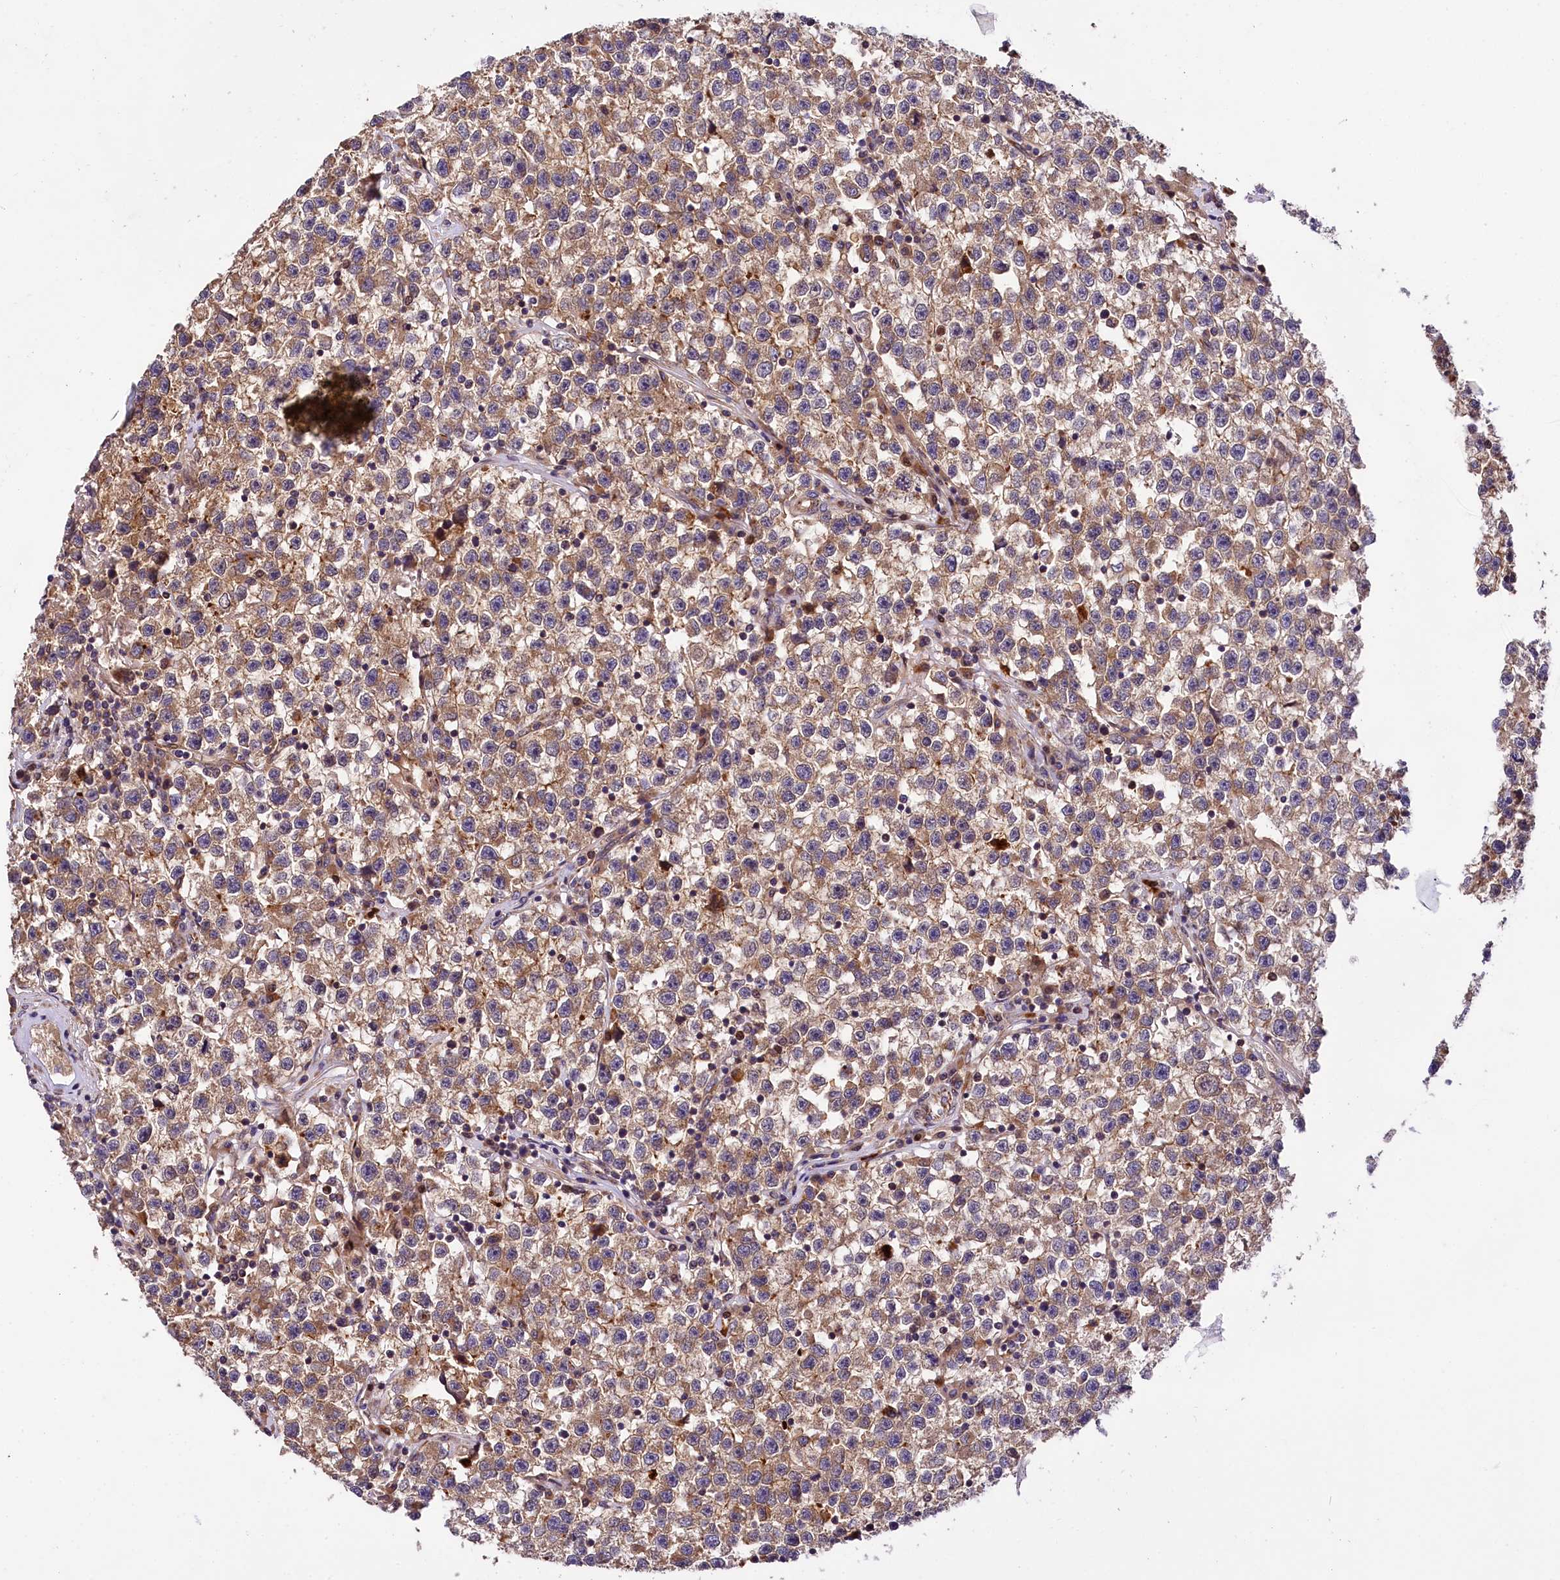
{"staining": {"intensity": "moderate", "quantity": ">75%", "location": "cytoplasmic/membranous"}, "tissue": "testis cancer", "cell_type": "Tumor cells", "image_type": "cancer", "snomed": [{"axis": "morphology", "description": "Seminoma, NOS"}, {"axis": "topography", "description": "Testis"}], "caption": "A histopathology image of seminoma (testis) stained for a protein demonstrates moderate cytoplasmic/membranous brown staining in tumor cells. (DAB IHC with brightfield microscopy, high magnification).", "gene": "SUPV3L1", "patient": {"sex": "male", "age": 22}}